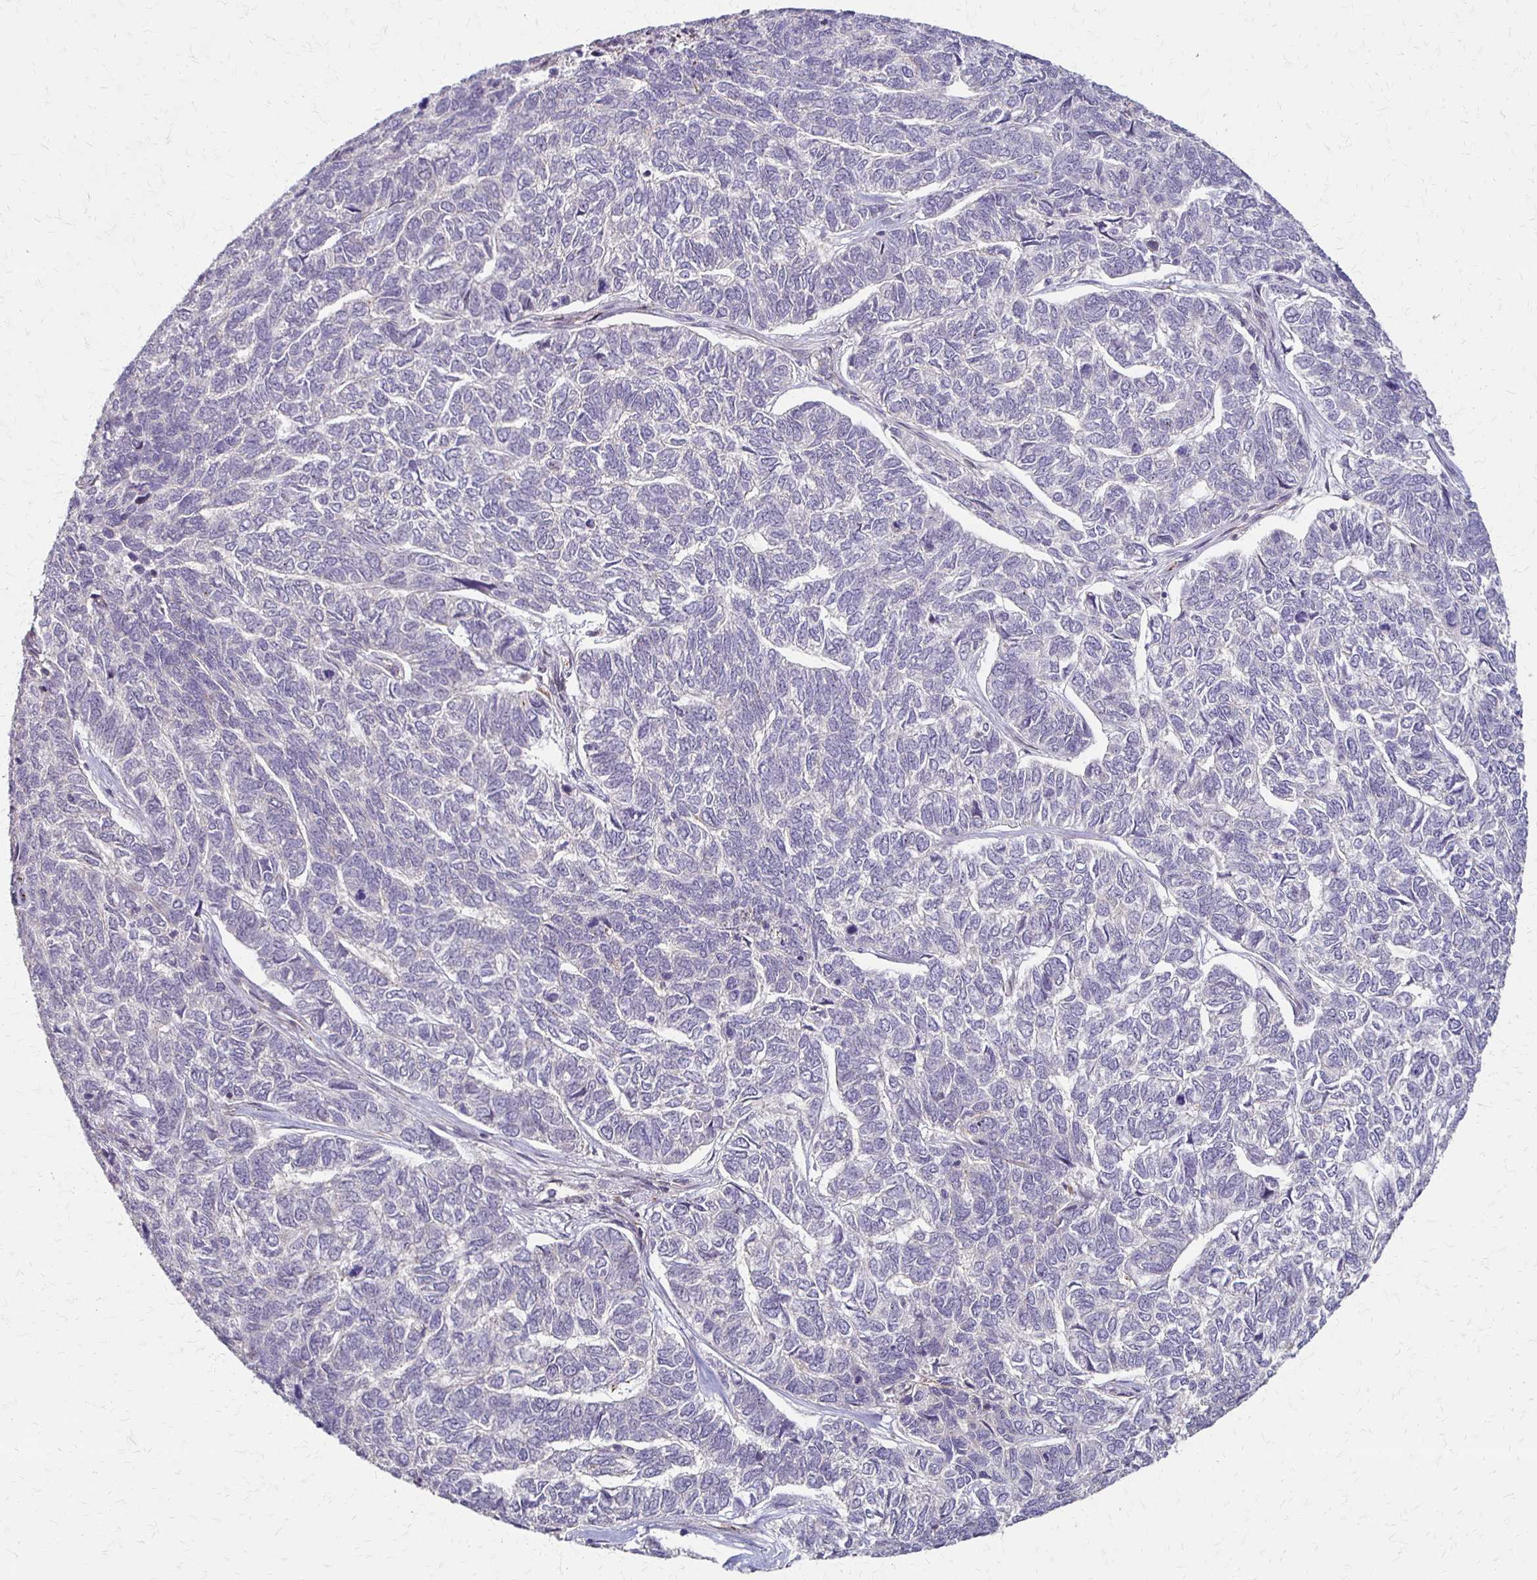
{"staining": {"intensity": "negative", "quantity": "none", "location": "none"}, "tissue": "skin cancer", "cell_type": "Tumor cells", "image_type": "cancer", "snomed": [{"axis": "morphology", "description": "Basal cell carcinoma"}, {"axis": "topography", "description": "Skin"}], "caption": "An image of skin cancer stained for a protein displays no brown staining in tumor cells. (Stains: DAB IHC with hematoxylin counter stain, Microscopy: brightfield microscopy at high magnification).", "gene": "CFL2", "patient": {"sex": "female", "age": 65}}